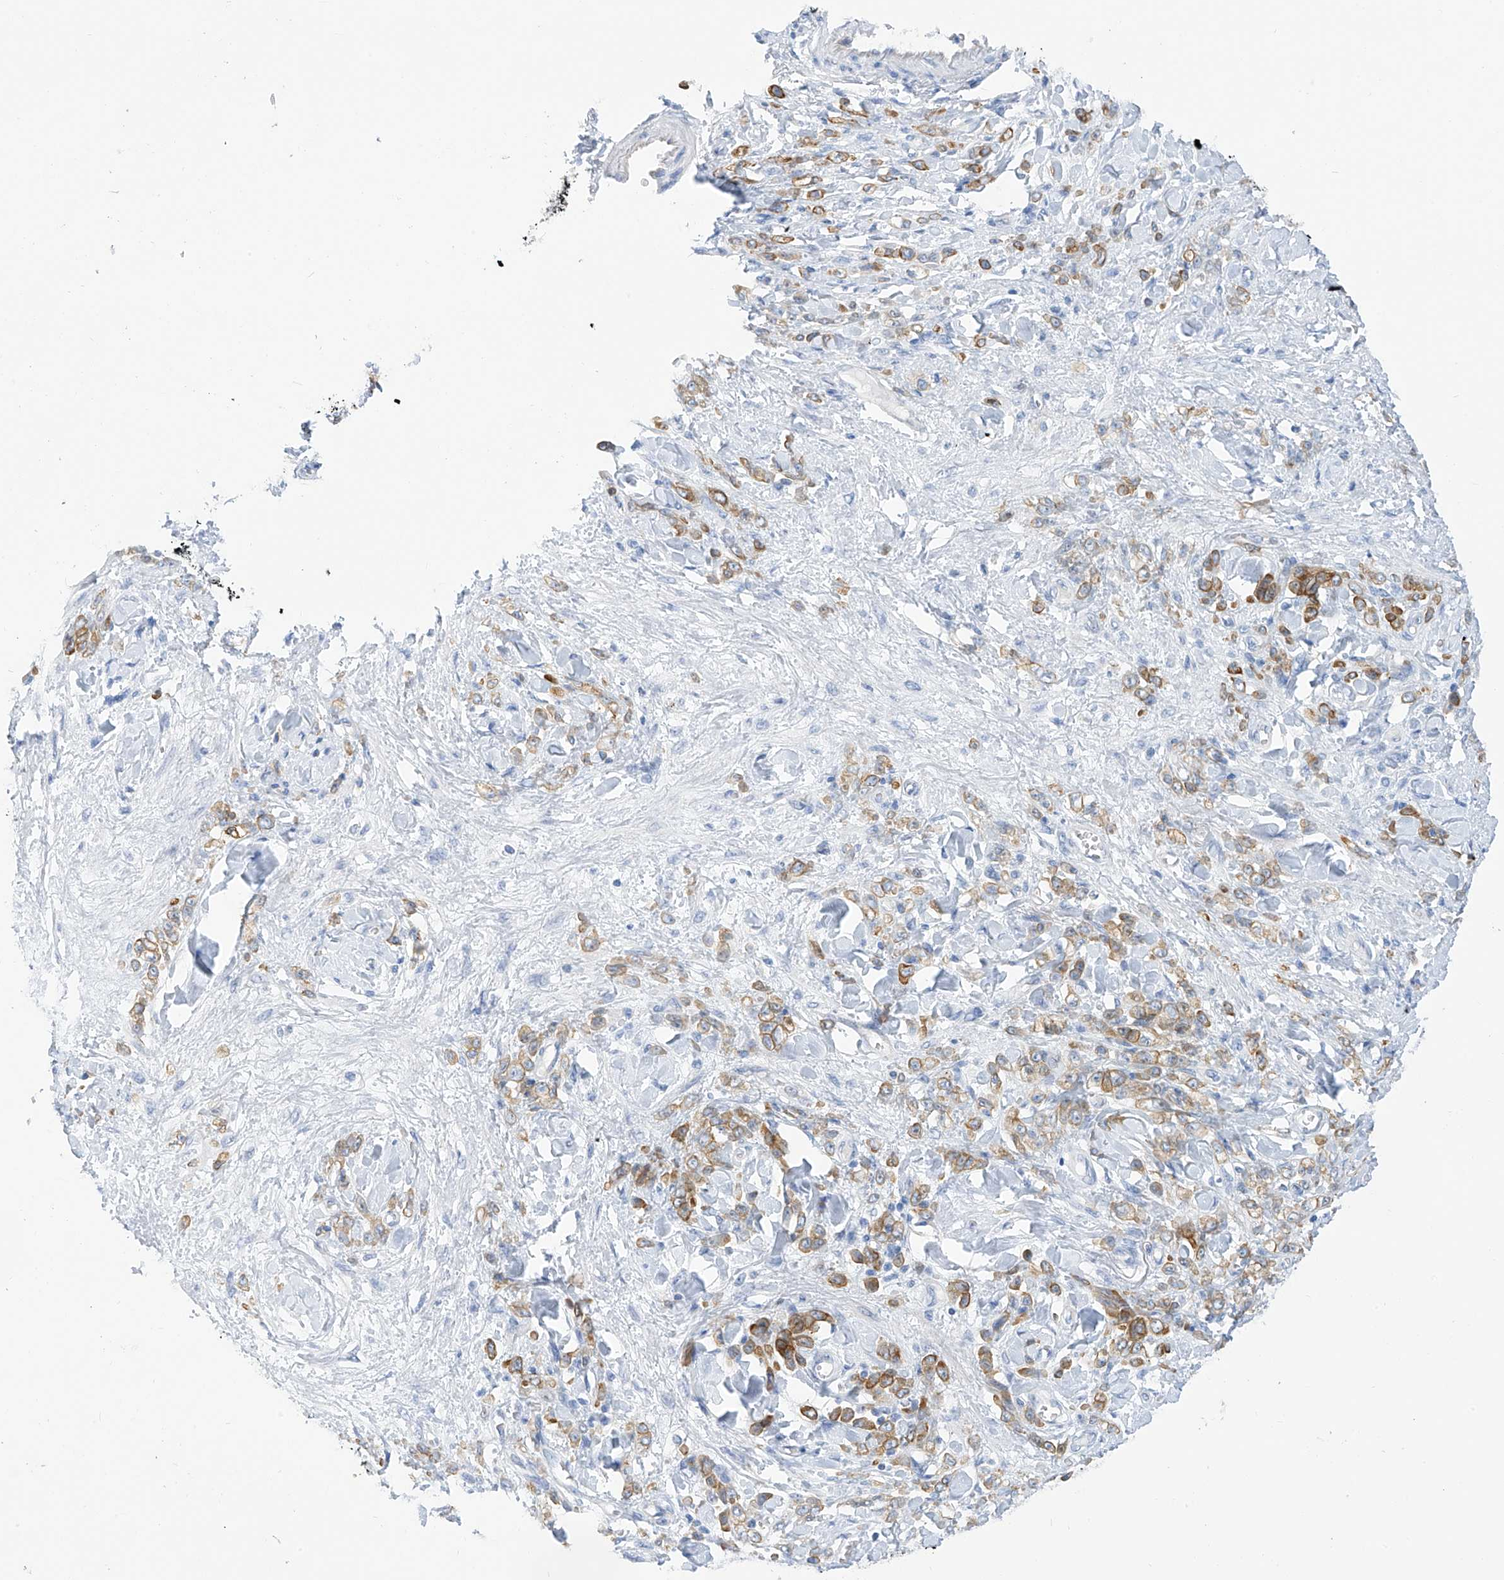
{"staining": {"intensity": "strong", "quantity": "25%-75%", "location": "cytoplasmic/membranous"}, "tissue": "stomach cancer", "cell_type": "Tumor cells", "image_type": "cancer", "snomed": [{"axis": "morphology", "description": "Normal tissue, NOS"}, {"axis": "morphology", "description": "Adenocarcinoma, NOS"}, {"axis": "topography", "description": "Stomach"}], "caption": "Protein positivity by IHC exhibits strong cytoplasmic/membranous expression in about 25%-75% of tumor cells in adenocarcinoma (stomach).", "gene": "PIK3C2B", "patient": {"sex": "male", "age": 82}}